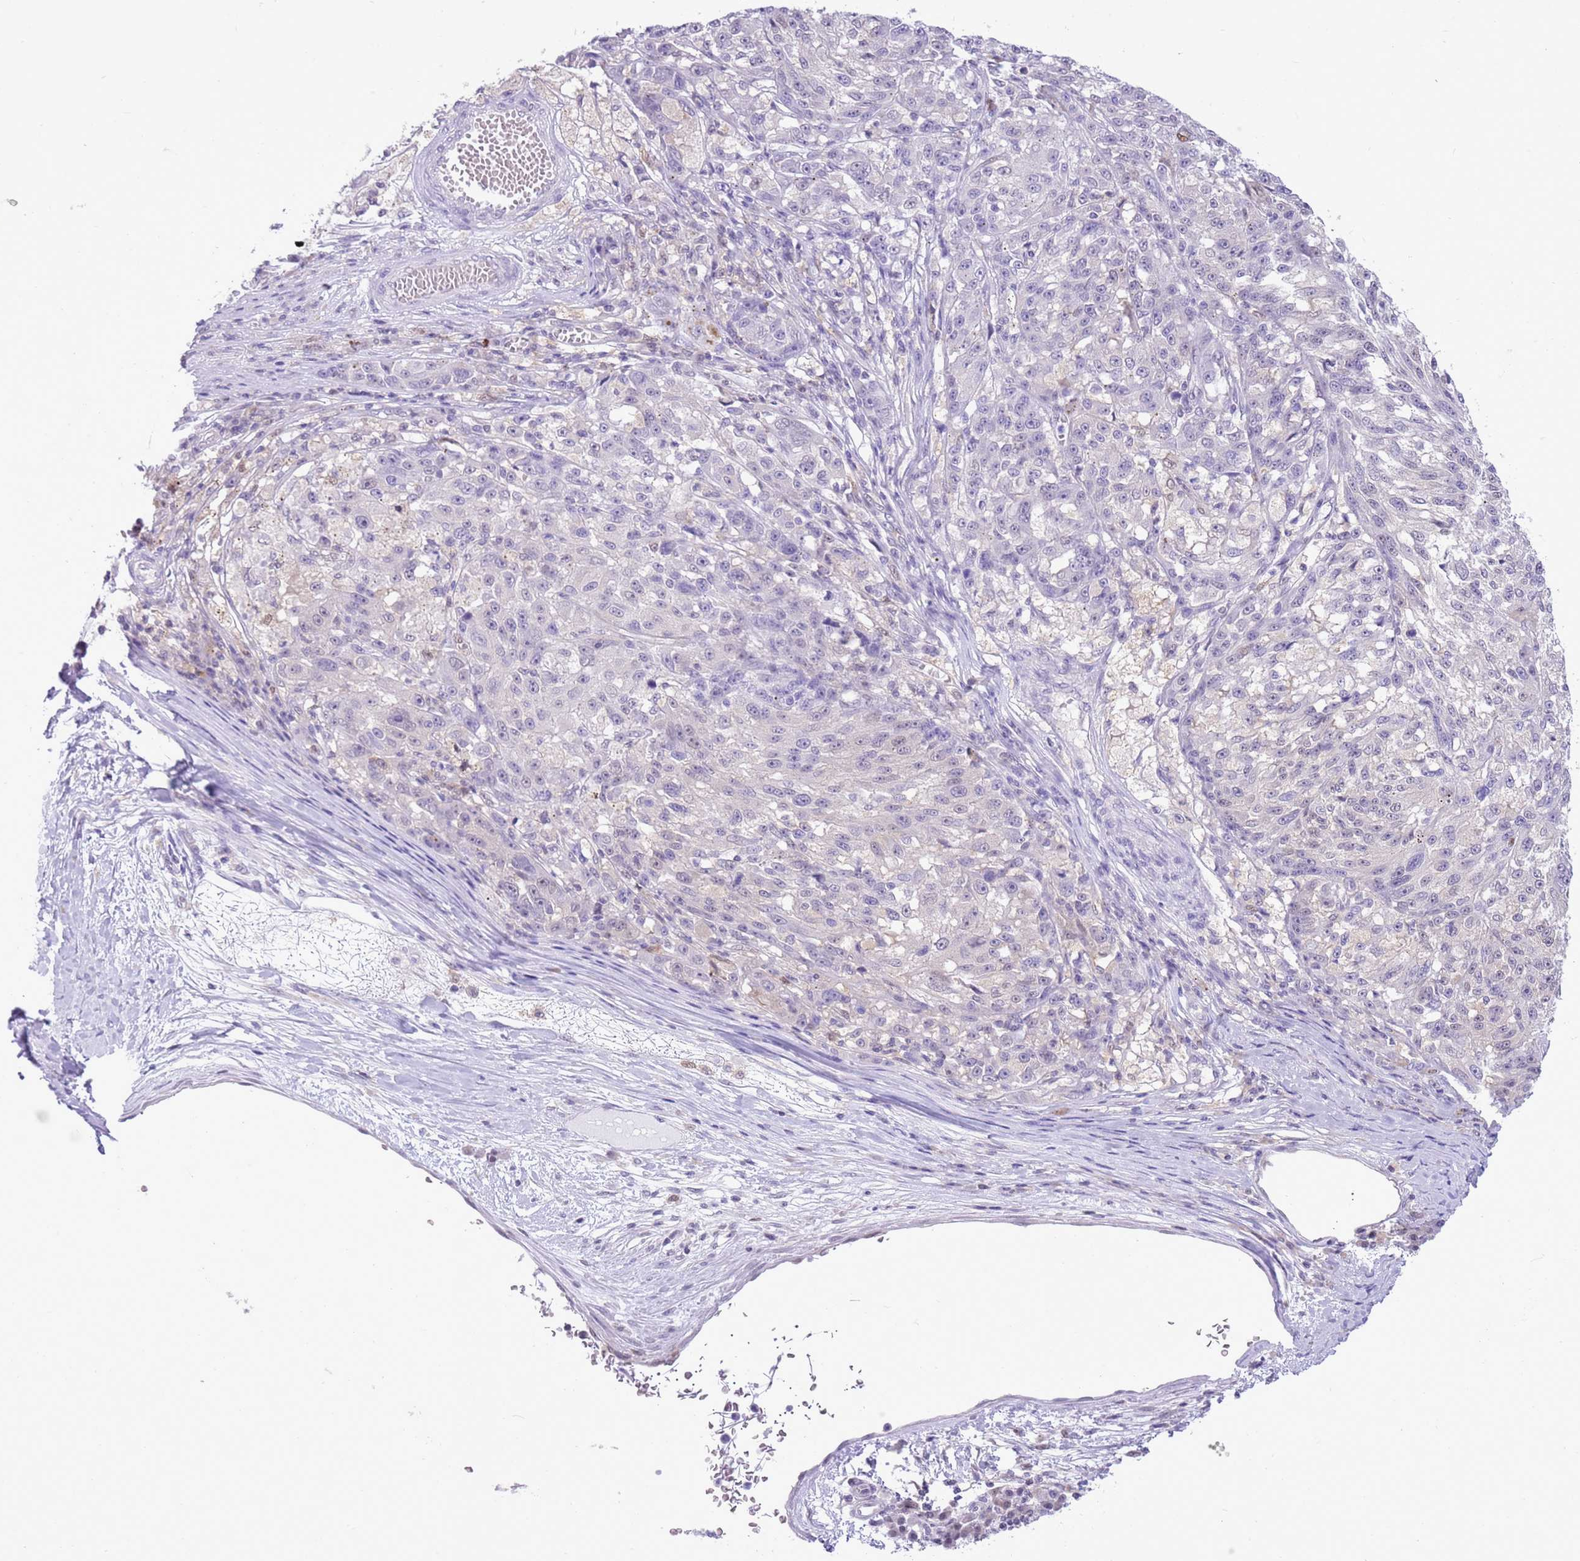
{"staining": {"intensity": "negative", "quantity": "none", "location": "none"}, "tissue": "melanoma", "cell_type": "Tumor cells", "image_type": "cancer", "snomed": [{"axis": "morphology", "description": "Malignant melanoma, NOS"}, {"axis": "topography", "description": "Skin"}], "caption": "This is an IHC micrograph of human melanoma. There is no positivity in tumor cells.", "gene": "DDI2", "patient": {"sex": "male", "age": 53}}